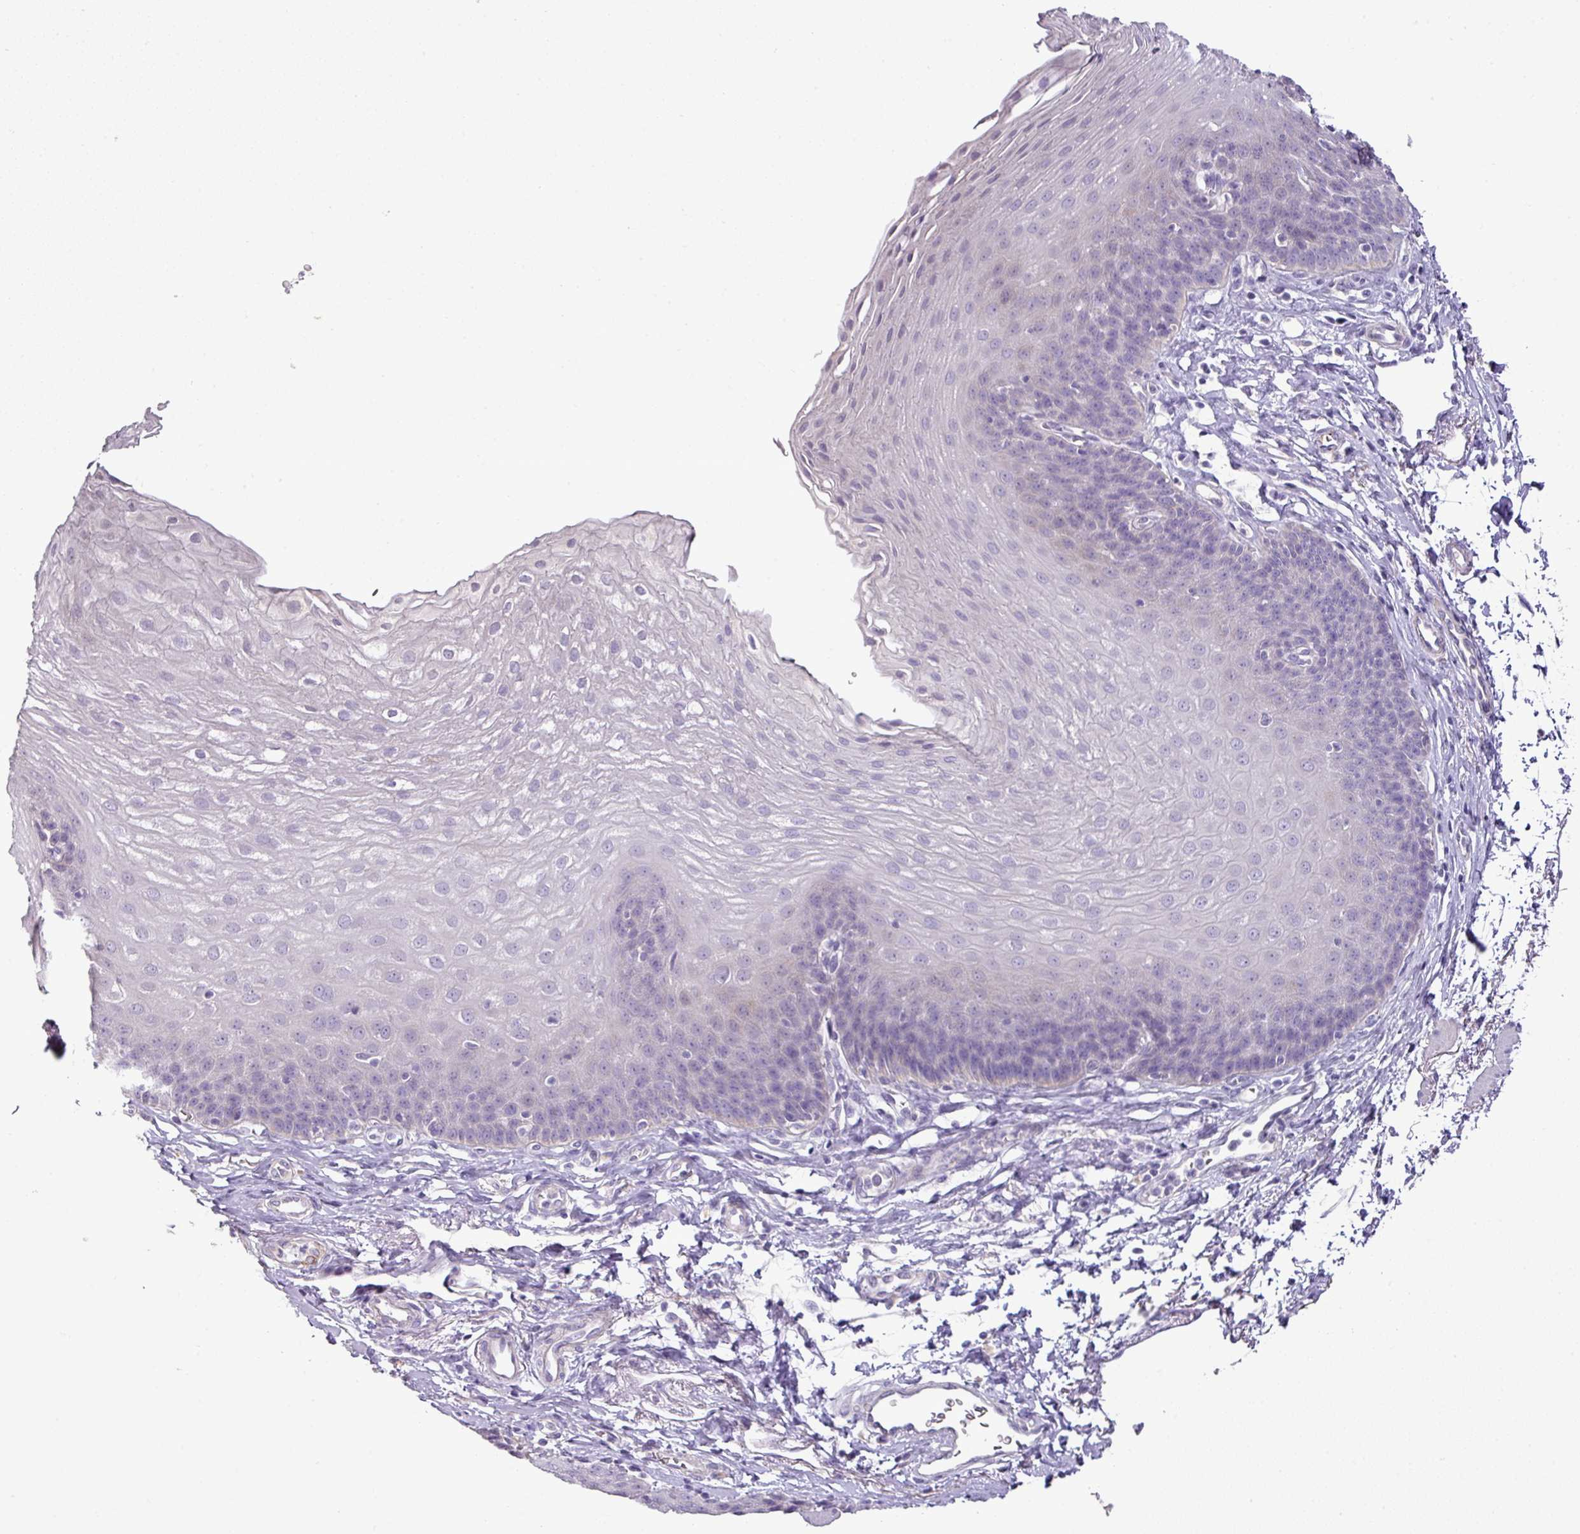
{"staining": {"intensity": "negative", "quantity": "none", "location": "none"}, "tissue": "esophagus", "cell_type": "Squamous epithelial cells", "image_type": "normal", "snomed": [{"axis": "morphology", "description": "Normal tissue, NOS"}, {"axis": "topography", "description": "Esophagus"}], "caption": "This photomicrograph is of normal esophagus stained with IHC to label a protein in brown with the nuclei are counter-stained blue. There is no staining in squamous epithelial cells.", "gene": "BRINP2", "patient": {"sex": "female", "age": 81}}